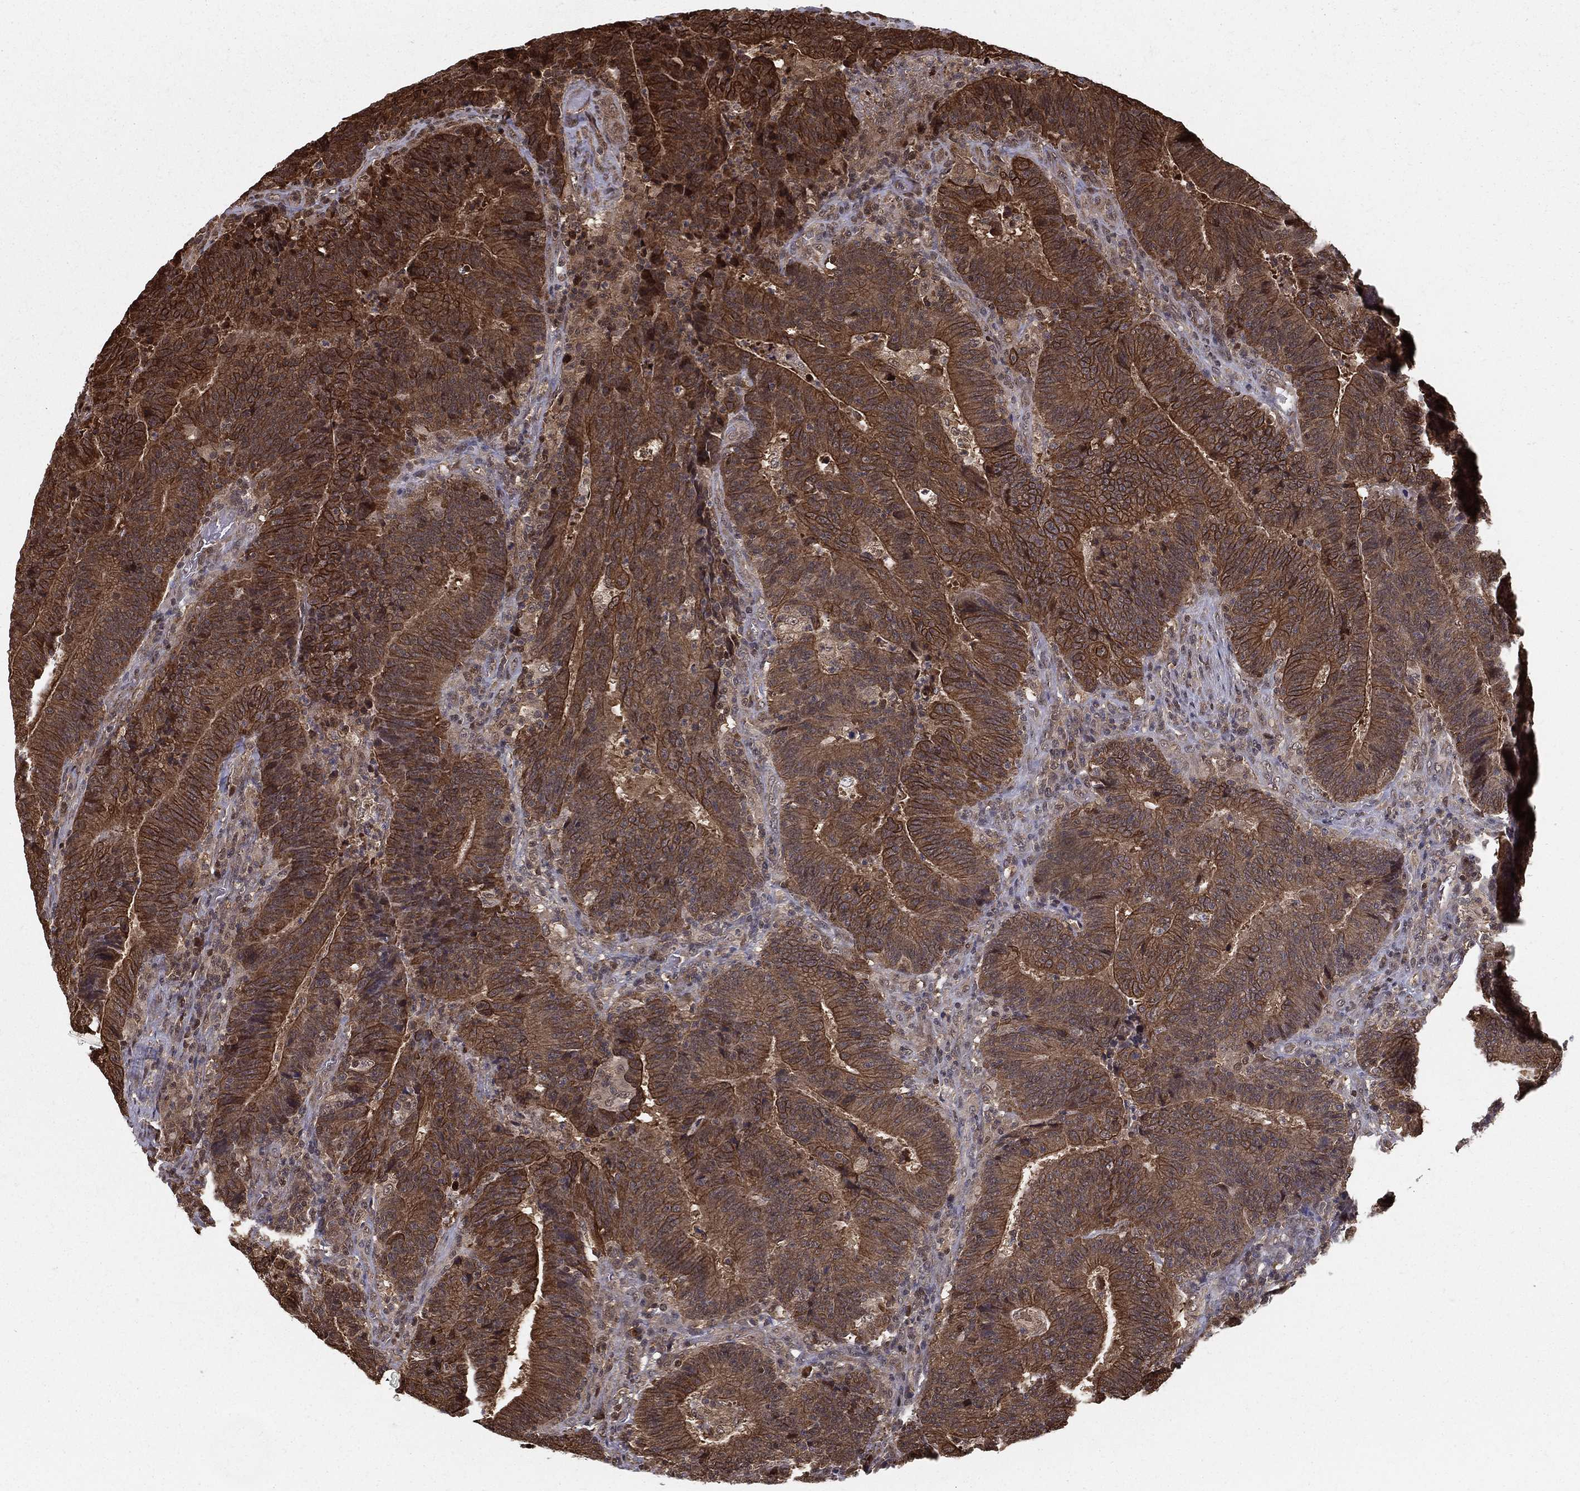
{"staining": {"intensity": "moderate", "quantity": ">75%", "location": "cytoplasmic/membranous"}, "tissue": "colorectal cancer", "cell_type": "Tumor cells", "image_type": "cancer", "snomed": [{"axis": "morphology", "description": "Adenocarcinoma, NOS"}, {"axis": "topography", "description": "Colon"}], "caption": "Approximately >75% of tumor cells in colorectal adenocarcinoma display moderate cytoplasmic/membranous protein expression as visualized by brown immunohistochemical staining.", "gene": "SLC6A6", "patient": {"sex": "female", "age": 75}}